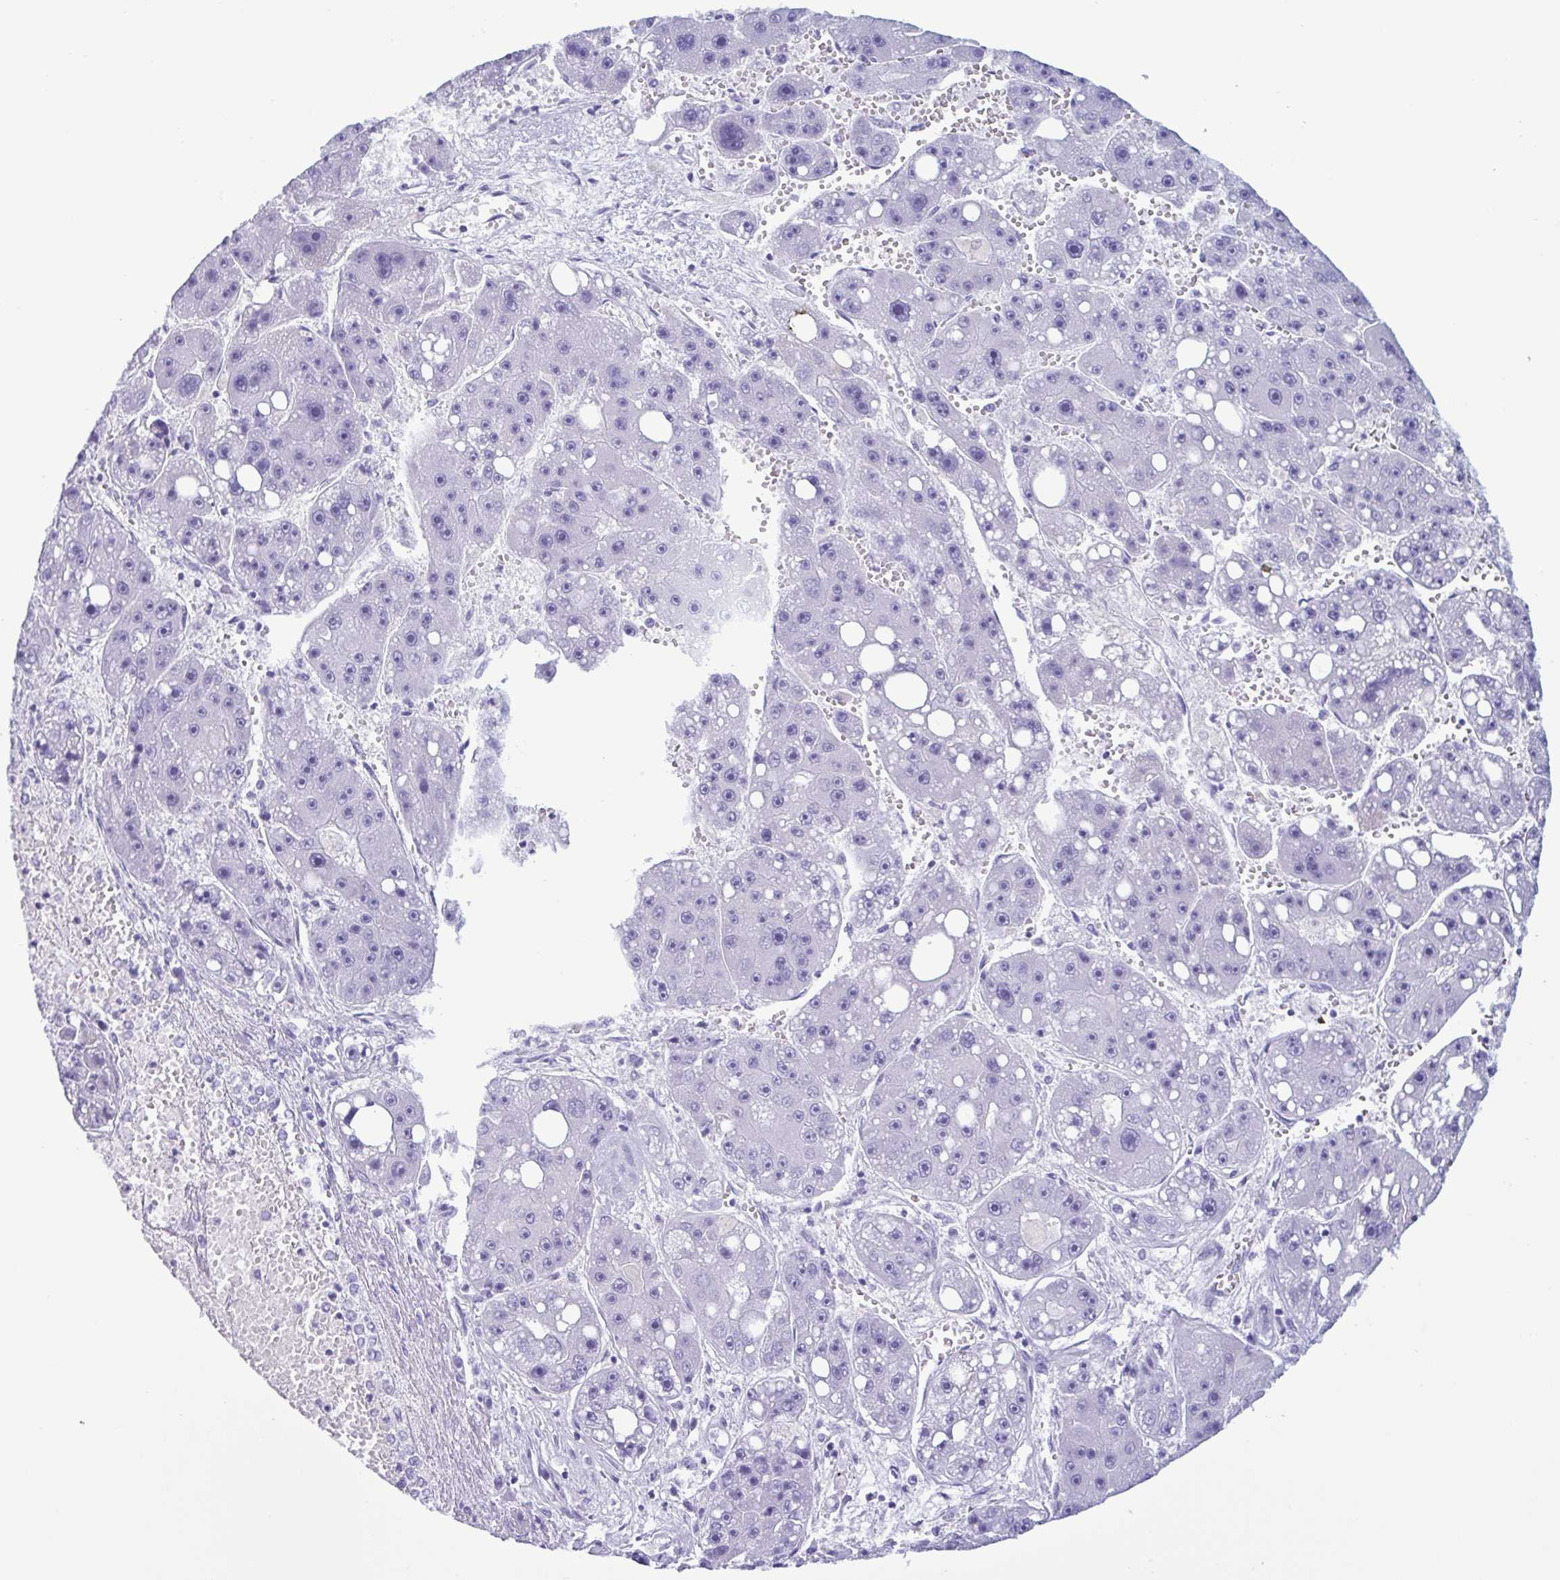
{"staining": {"intensity": "negative", "quantity": "none", "location": "none"}, "tissue": "liver cancer", "cell_type": "Tumor cells", "image_type": "cancer", "snomed": [{"axis": "morphology", "description": "Carcinoma, Hepatocellular, NOS"}, {"axis": "topography", "description": "Liver"}], "caption": "Tumor cells show no significant staining in liver cancer.", "gene": "LTF", "patient": {"sex": "female", "age": 61}}